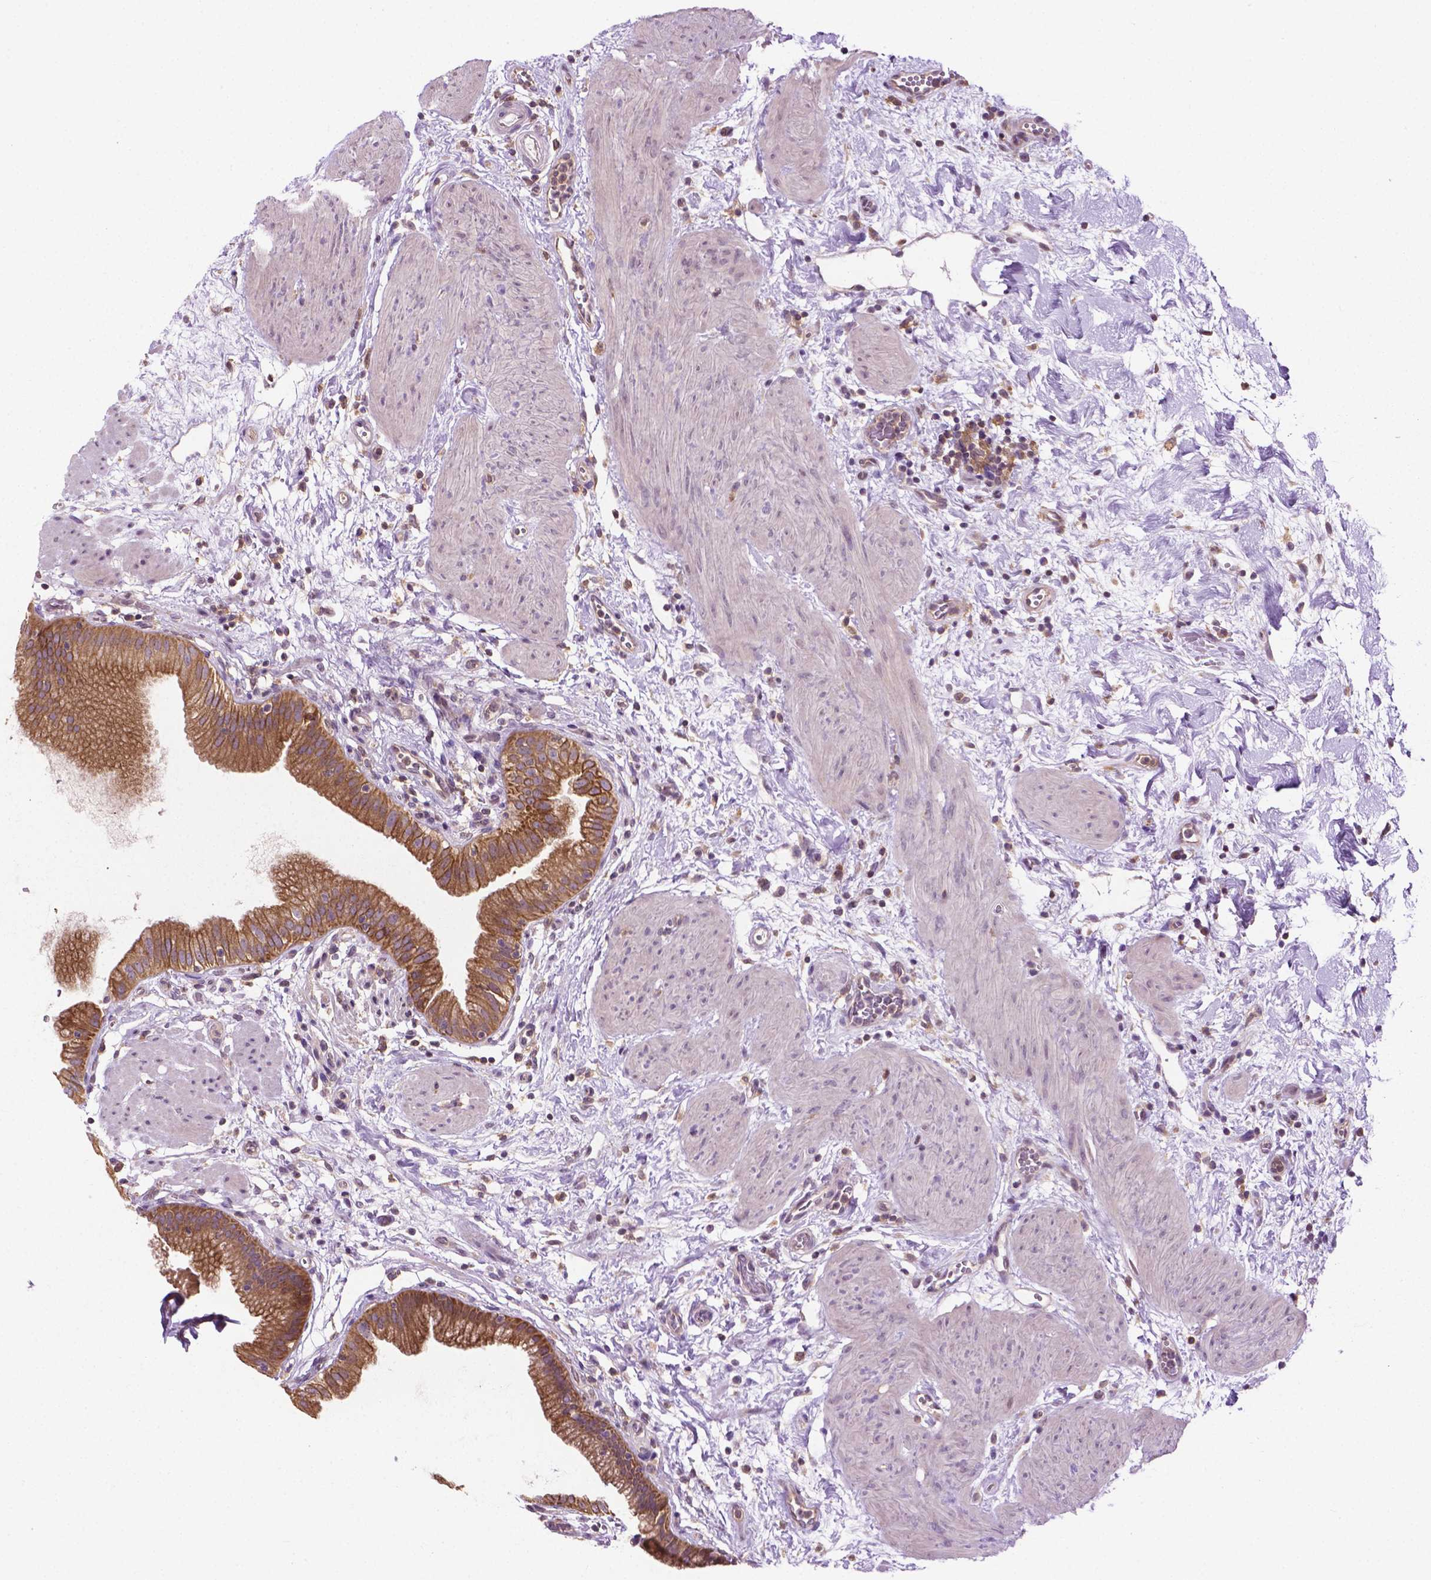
{"staining": {"intensity": "strong", "quantity": ">75%", "location": "cytoplasmic/membranous"}, "tissue": "gallbladder", "cell_type": "Glandular cells", "image_type": "normal", "snomed": [{"axis": "morphology", "description": "Normal tissue, NOS"}, {"axis": "topography", "description": "Gallbladder"}], "caption": "Gallbladder stained with DAB IHC demonstrates high levels of strong cytoplasmic/membranous expression in about >75% of glandular cells. The staining is performed using DAB brown chromogen to label protein expression. The nuclei are counter-stained blue using hematoxylin.", "gene": "MZT1", "patient": {"sex": "female", "age": 65}}